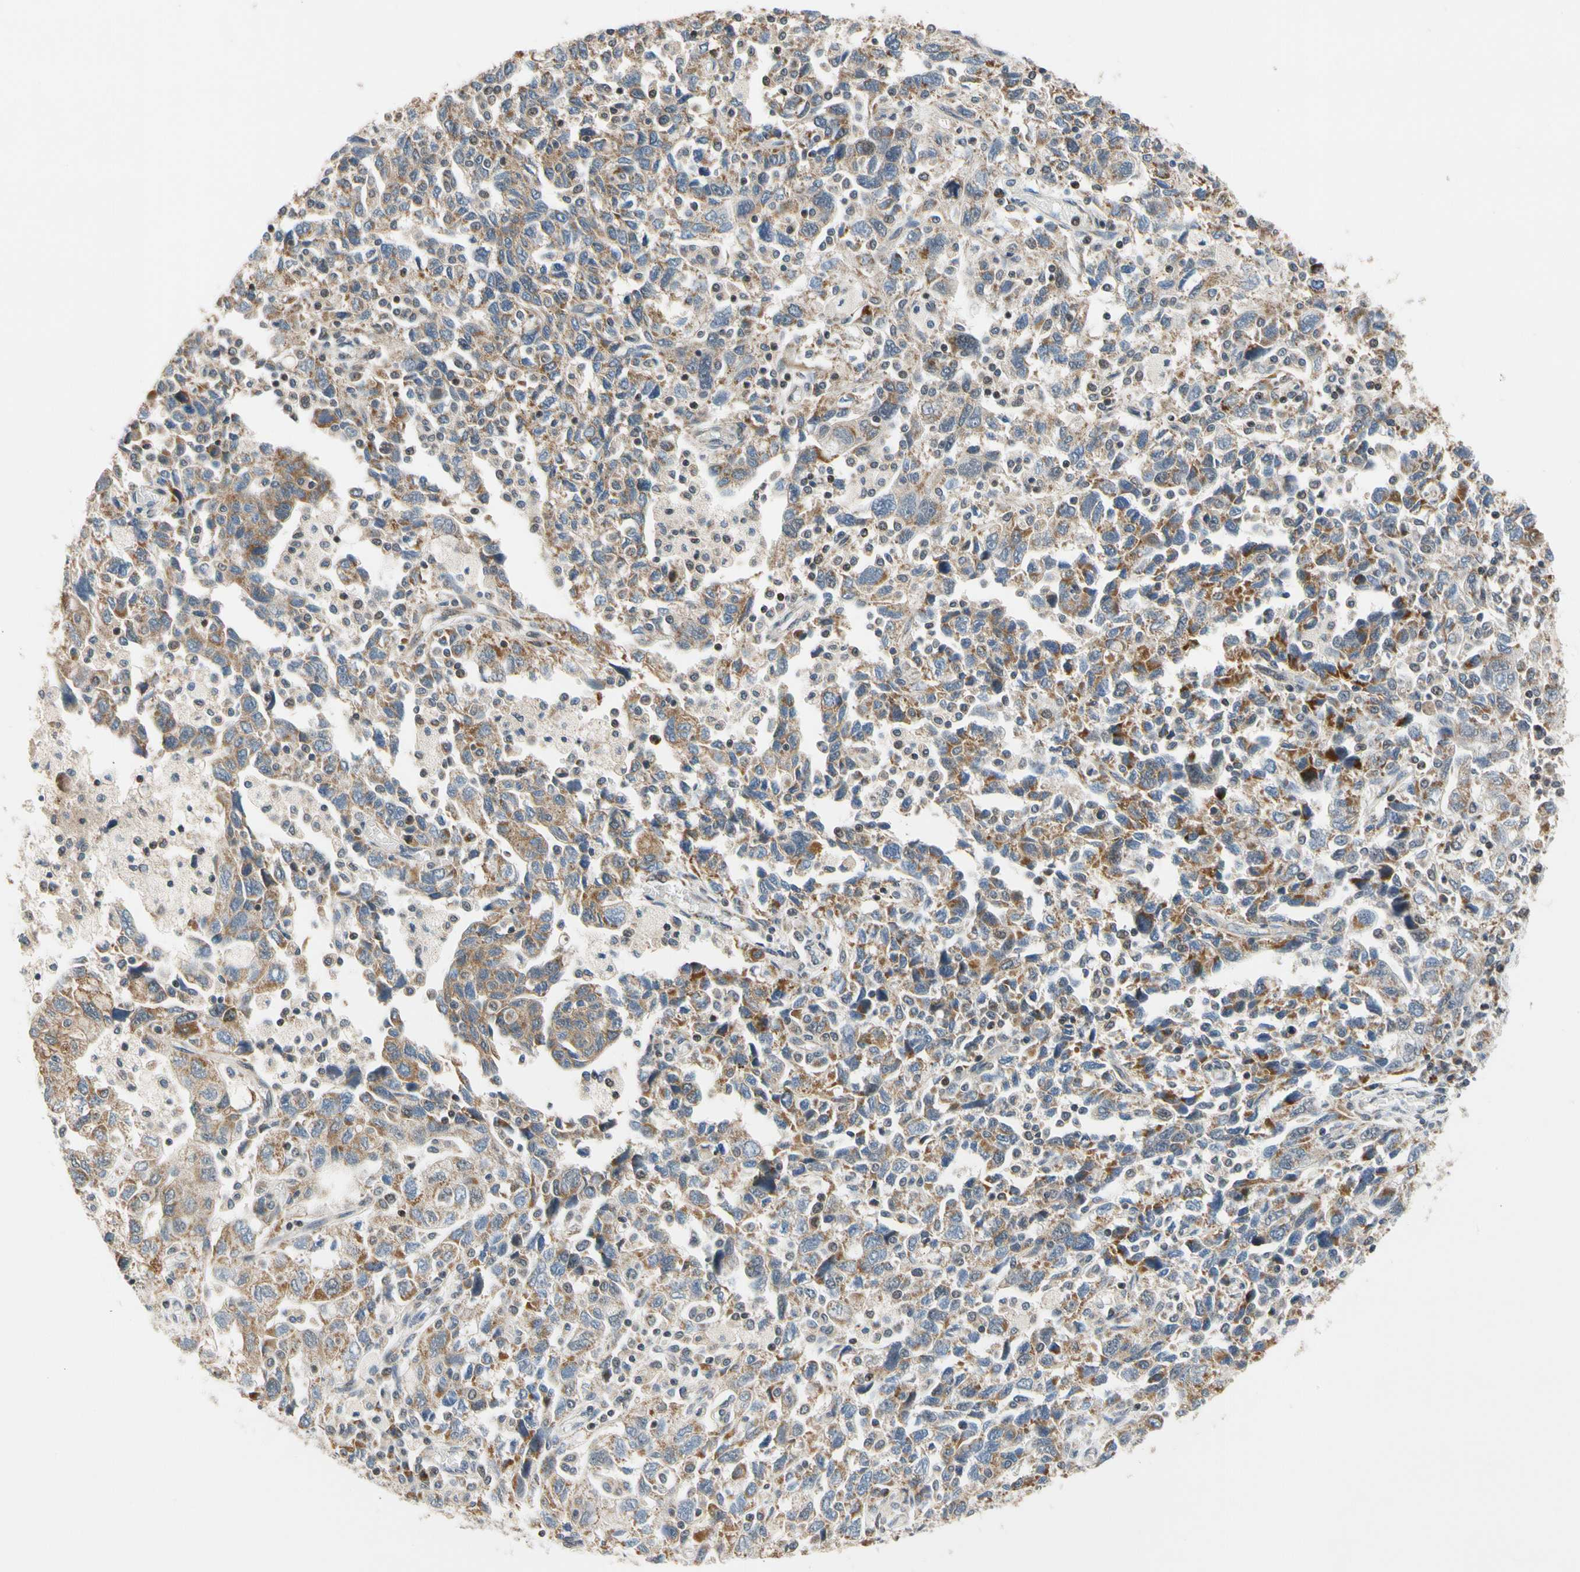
{"staining": {"intensity": "moderate", "quantity": ">75%", "location": "cytoplasmic/membranous"}, "tissue": "ovarian cancer", "cell_type": "Tumor cells", "image_type": "cancer", "snomed": [{"axis": "morphology", "description": "Carcinoma, NOS"}, {"axis": "morphology", "description": "Cystadenocarcinoma, serous, NOS"}, {"axis": "topography", "description": "Ovary"}], "caption": "Moderate cytoplasmic/membranous positivity for a protein is identified in approximately >75% of tumor cells of ovarian serous cystadenocarcinoma using immunohistochemistry.", "gene": "KHDC4", "patient": {"sex": "female", "age": 69}}